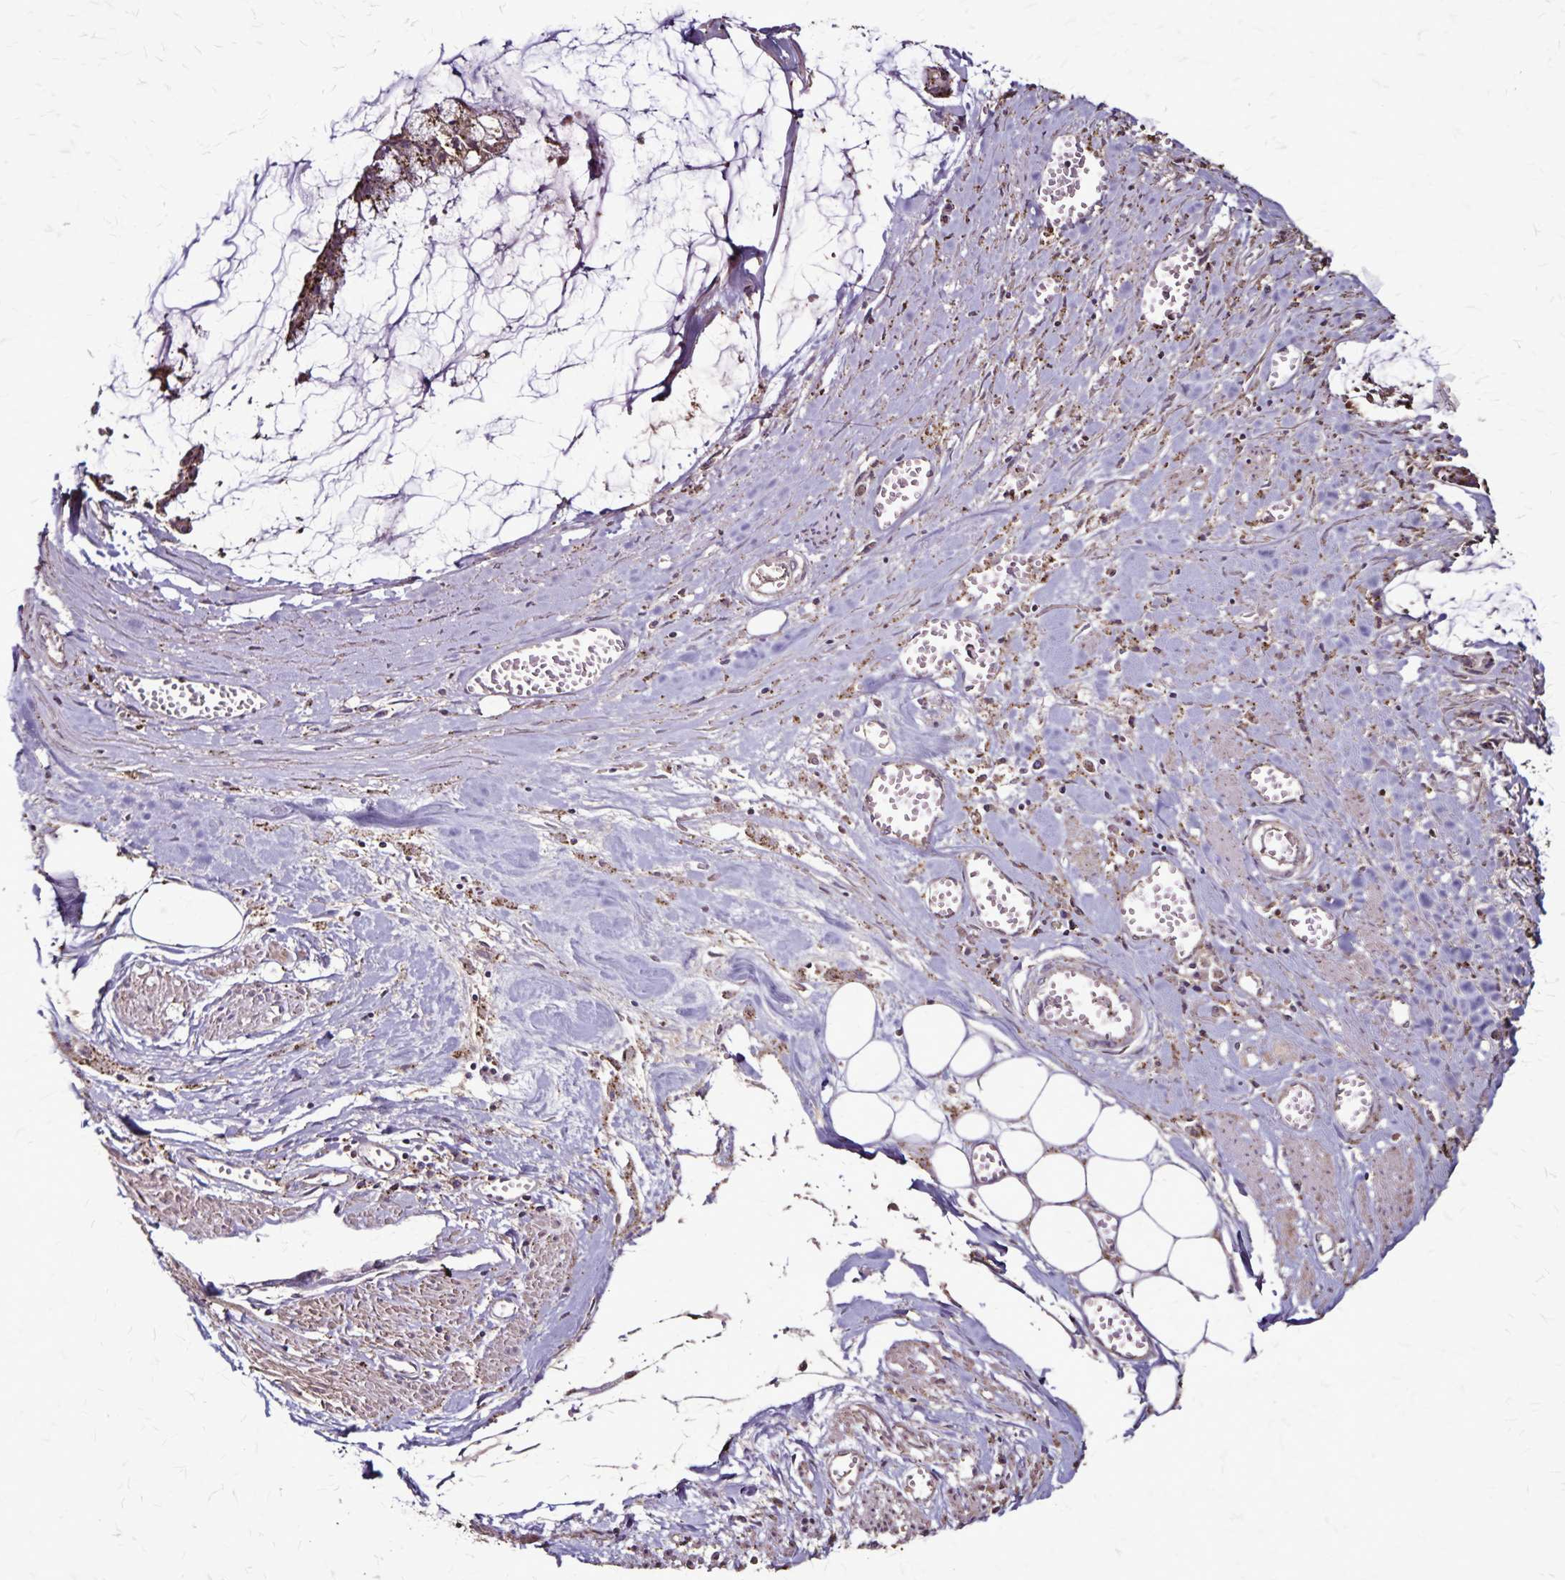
{"staining": {"intensity": "strong", "quantity": "25%-75%", "location": "cytoplasmic/membranous"}, "tissue": "ovarian cancer", "cell_type": "Tumor cells", "image_type": "cancer", "snomed": [{"axis": "morphology", "description": "Cystadenocarcinoma, mucinous, NOS"}, {"axis": "topography", "description": "Ovary"}], "caption": "This is an image of immunohistochemistry staining of ovarian cancer, which shows strong expression in the cytoplasmic/membranous of tumor cells.", "gene": "CHMP1B", "patient": {"sex": "female", "age": 90}}